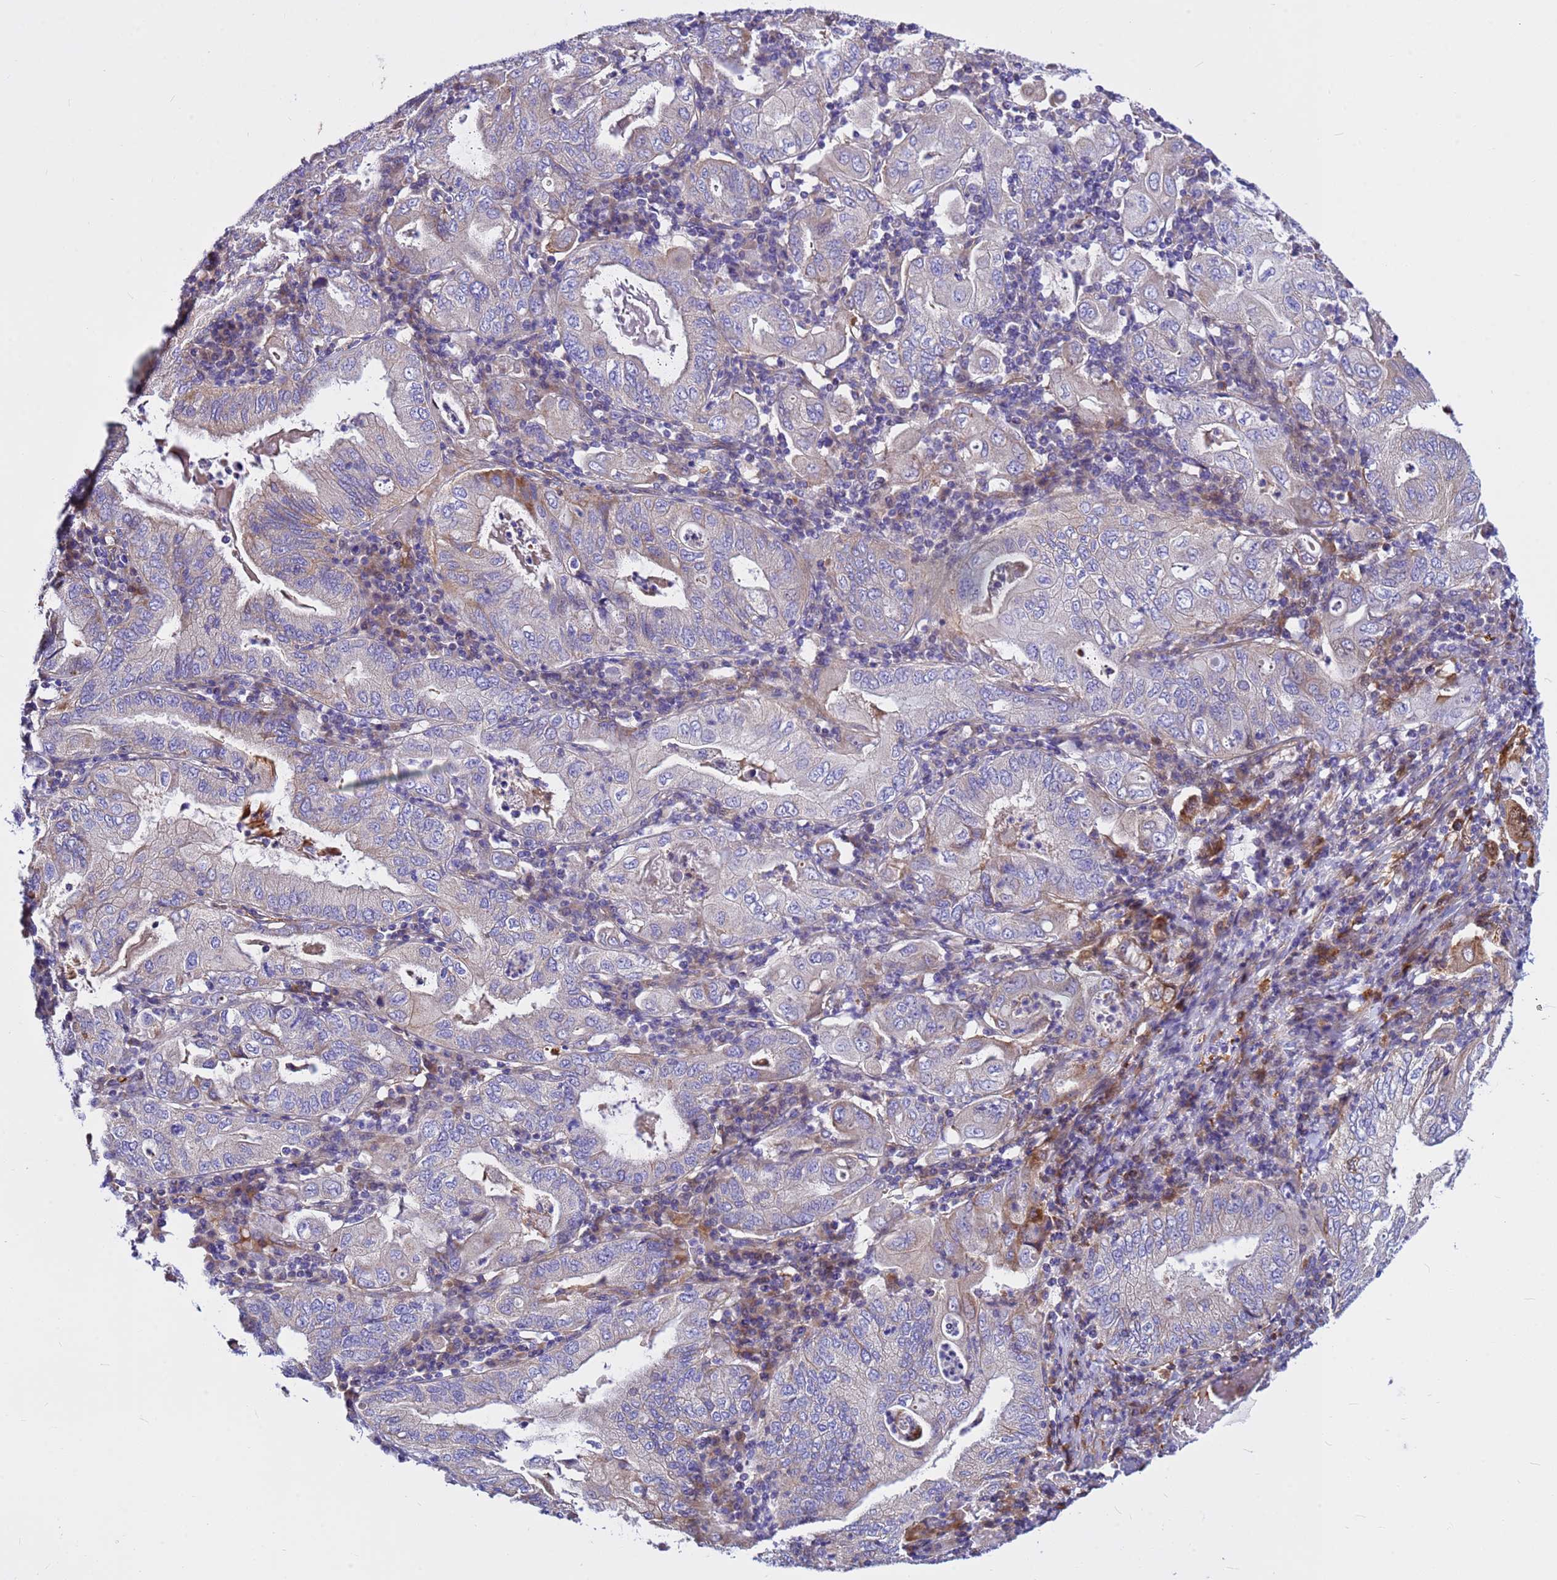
{"staining": {"intensity": "weak", "quantity": "<25%", "location": "cytoplasmic/membranous"}, "tissue": "stomach cancer", "cell_type": "Tumor cells", "image_type": "cancer", "snomed": [{"axis": "morphology", "description": "Normal tissue, NOS"}, {"axis": "morphology", "description": "Adenocarcinoma, NOS"}, {"axis": "topography", "description": "Esophagus"}, {"axis": "topography", "description": "Stomach, upper"}, {"axis": "topography", "description": "Peripheral nerve tissue"}], "caption": "Tumor cells are negative for brown protein staining in adenocarcinoma (stomach).", "gene": "CRHBP", "patient": {"sex": "male", "age": 62}}